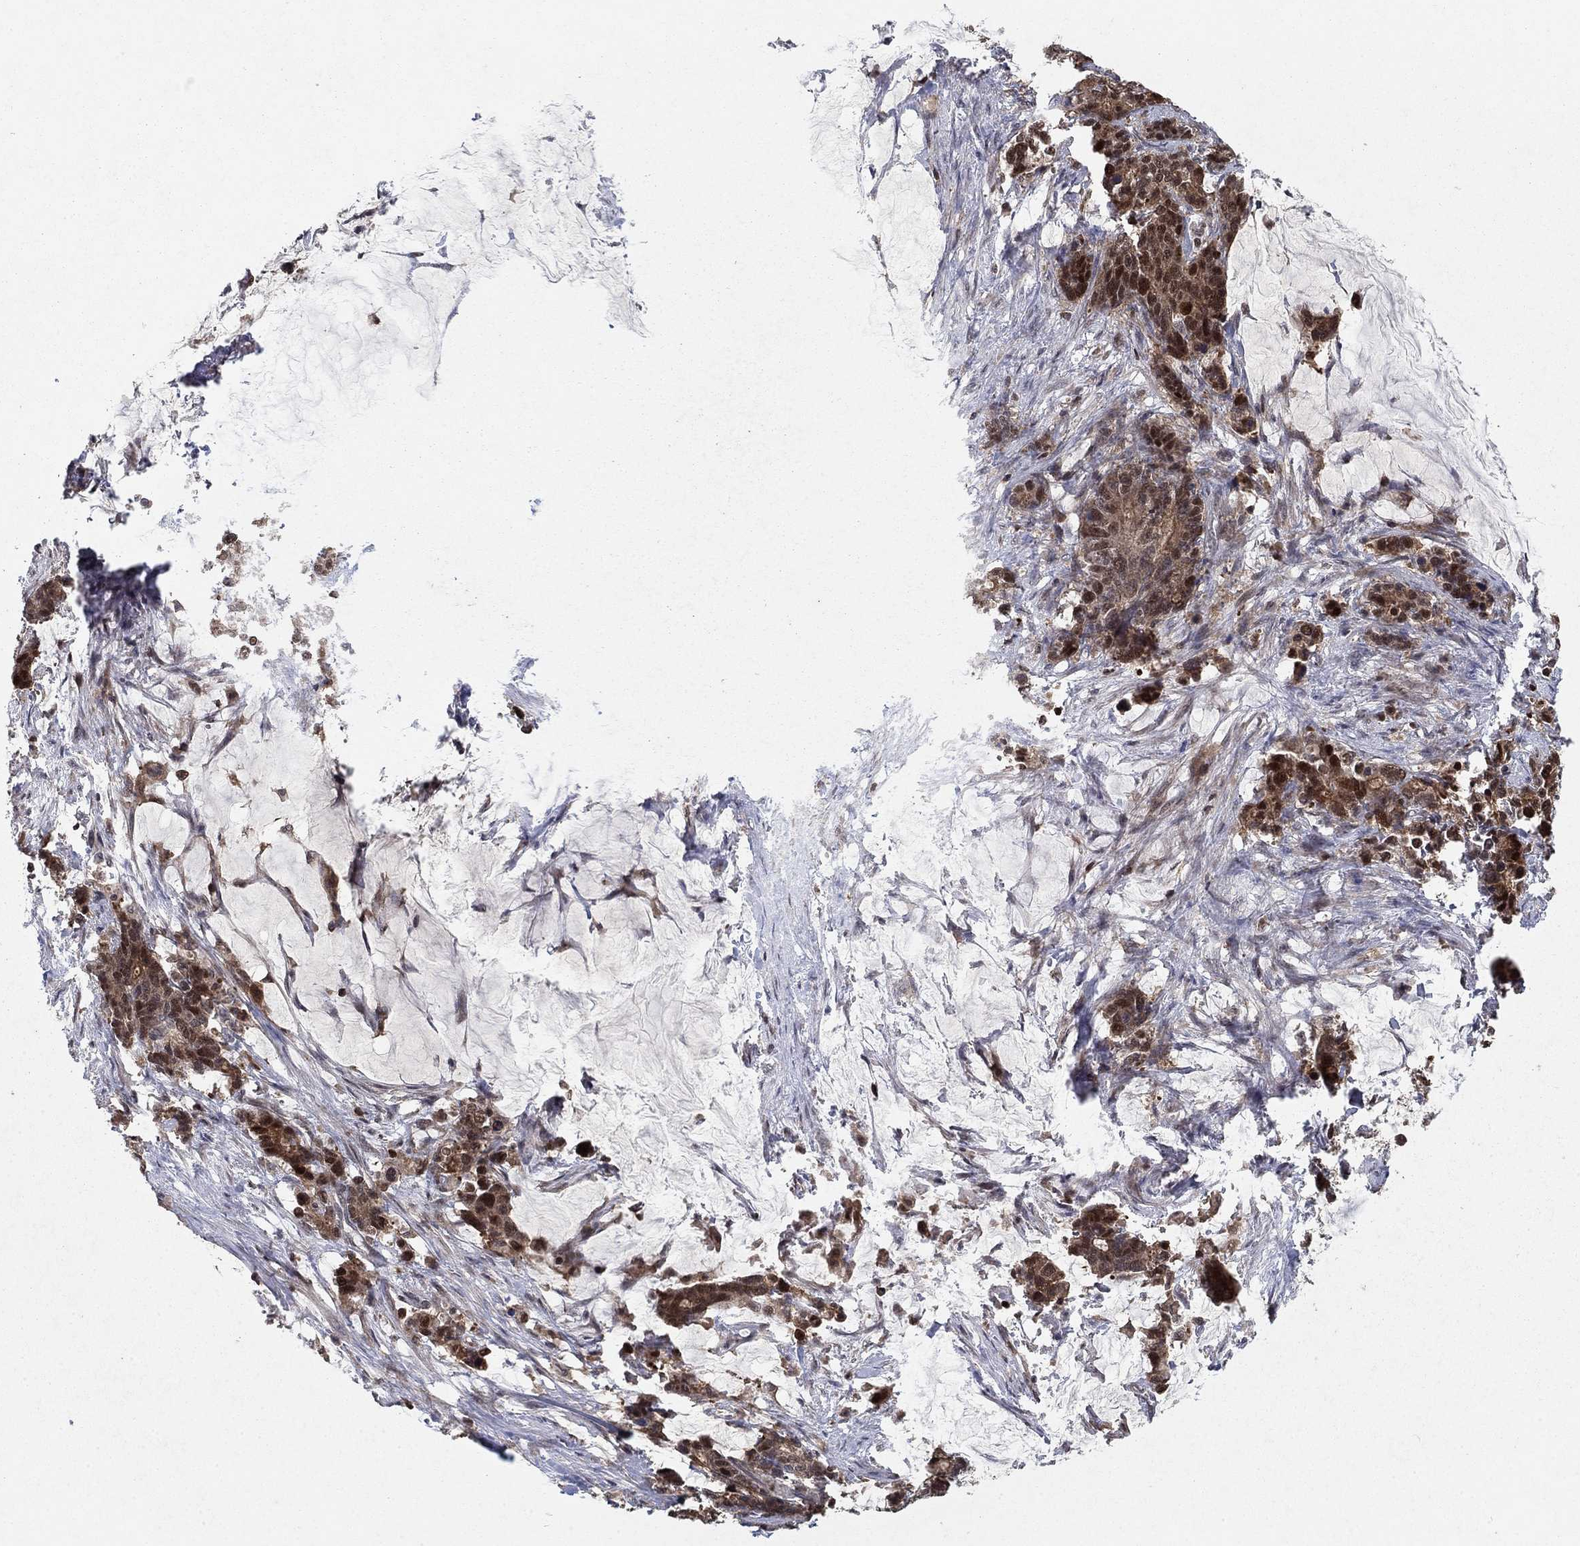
{"staining": {"intensity": "strong", "quantity": "25%-75%", "location": "cytoplasmic/membranous,nuclear"}, "tissue": "stomach cancer", "cell_type": "Tumor cells", "image_type": "cancer", "snomed": [{"axis": "morphology", "description": "Normal tissue, NOS"}, {"axis": "morphology", "description": "Adenocarcinoma, NOS"}, {"axis": "topography", "description": "Stomach"}], "caption": "A brown stain labels strong cytoplasmic/membranous and nuclear staining of a protein in stomach cancer (adenocarcinoma) tumor cells.", "gene": "CCDC66", "patient": {"sex": "female", "age": 64}}